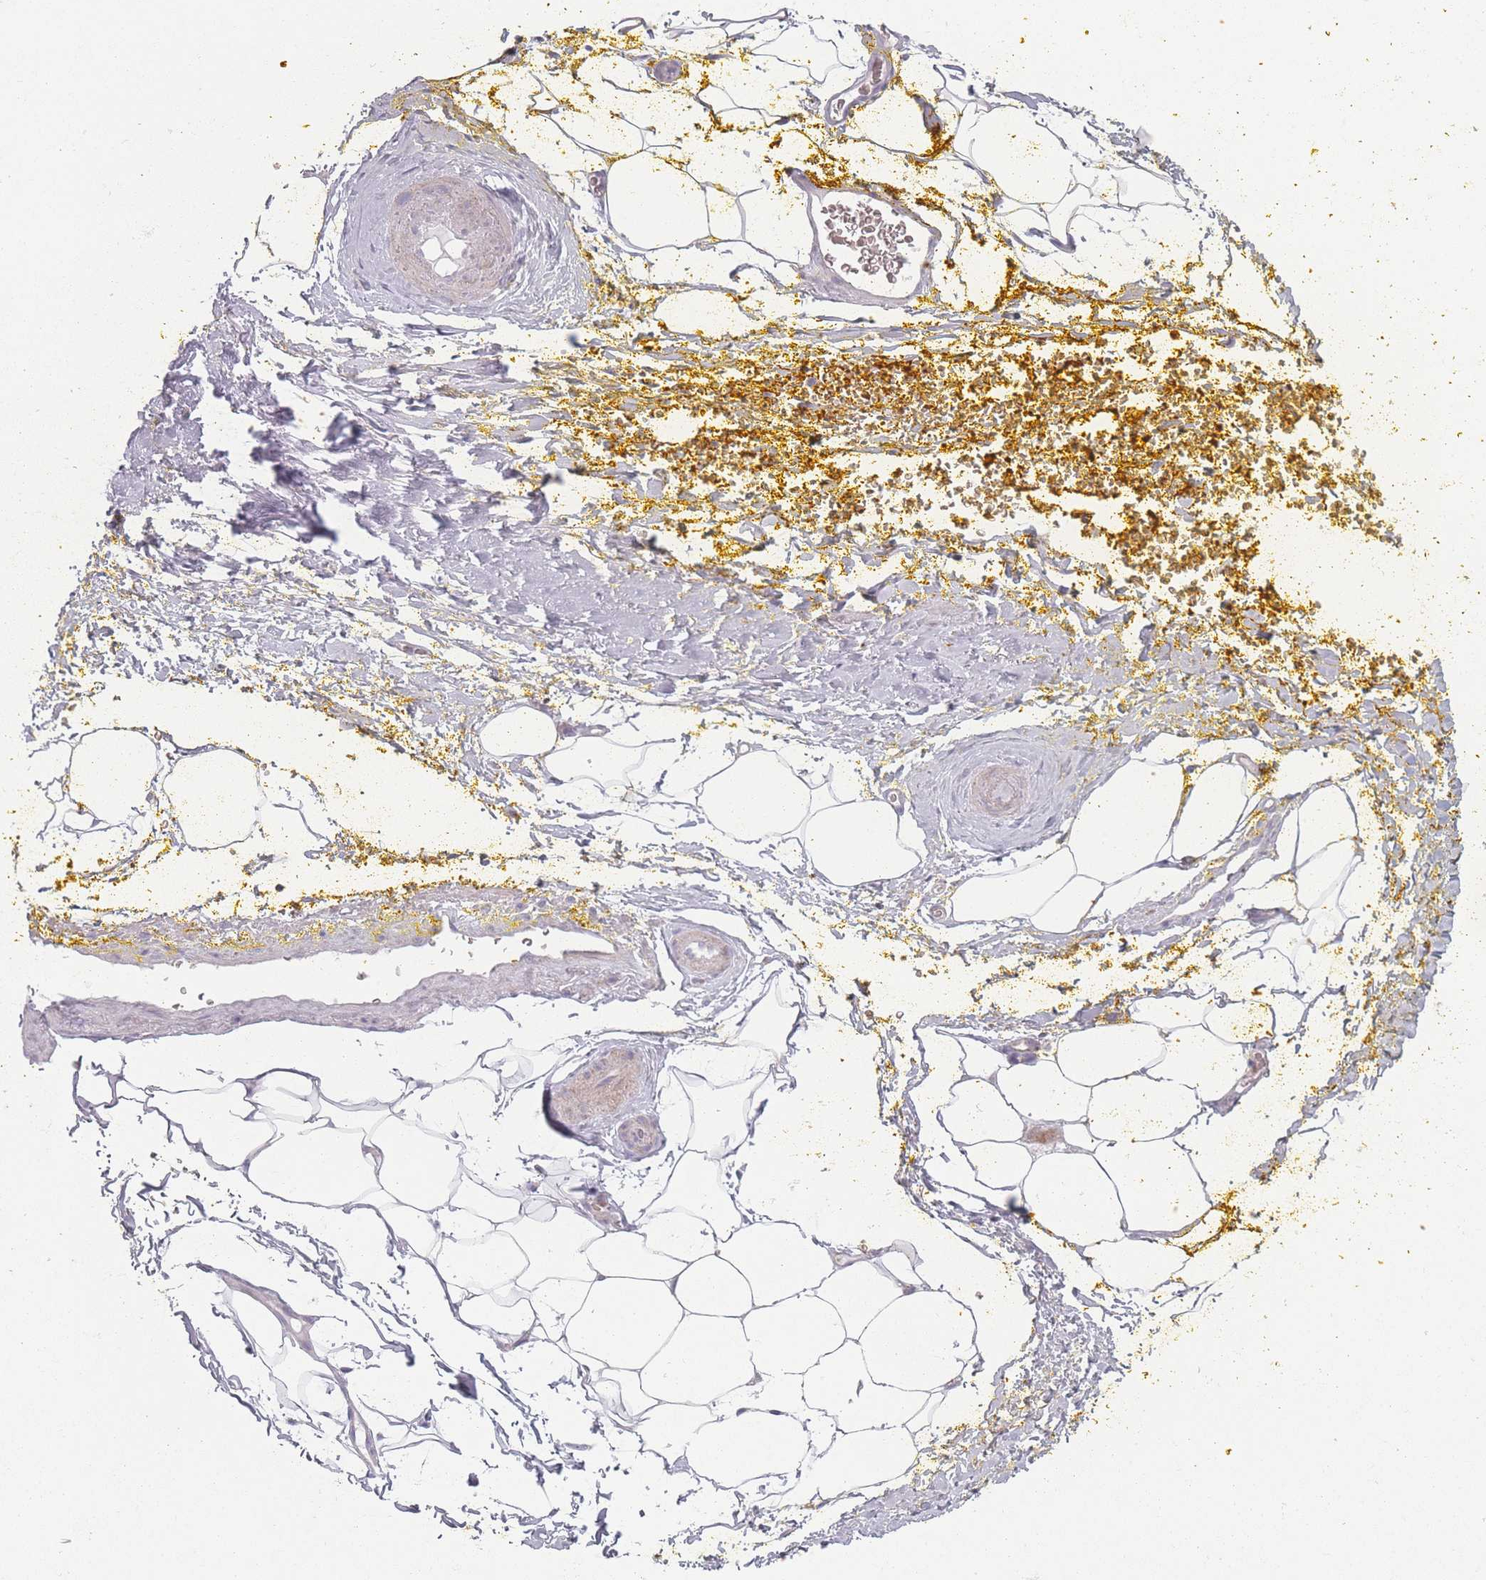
{"staining": {"intensity": "negative", "quantity": "none", "location": "none"}, "tissue": "adipose tissue", "cell_type": "Adipocytes", "image_type": "normal", "snomed": [{"axis": "morphology", "description": "Normal tissue, NOS"}, {"axis": "morphology", "description": "Adenocarcinoma, Low grade"}, {"axis": "topography", "description": "Prostate"}, {"axis": "topography", "description": "Peripheral nerve tissue"}], "caption": "Adipocytes show no significant positivity in normal adipose tissue. (Stains: DAB (3,3'-diaminobenzidine) immunohistochemistry with hematoxylin counter stain, Microscopy: brightfield microscopy at high magnification).", "gene": "DCHS1", "patient": {"sex": "male", "age": 63}}